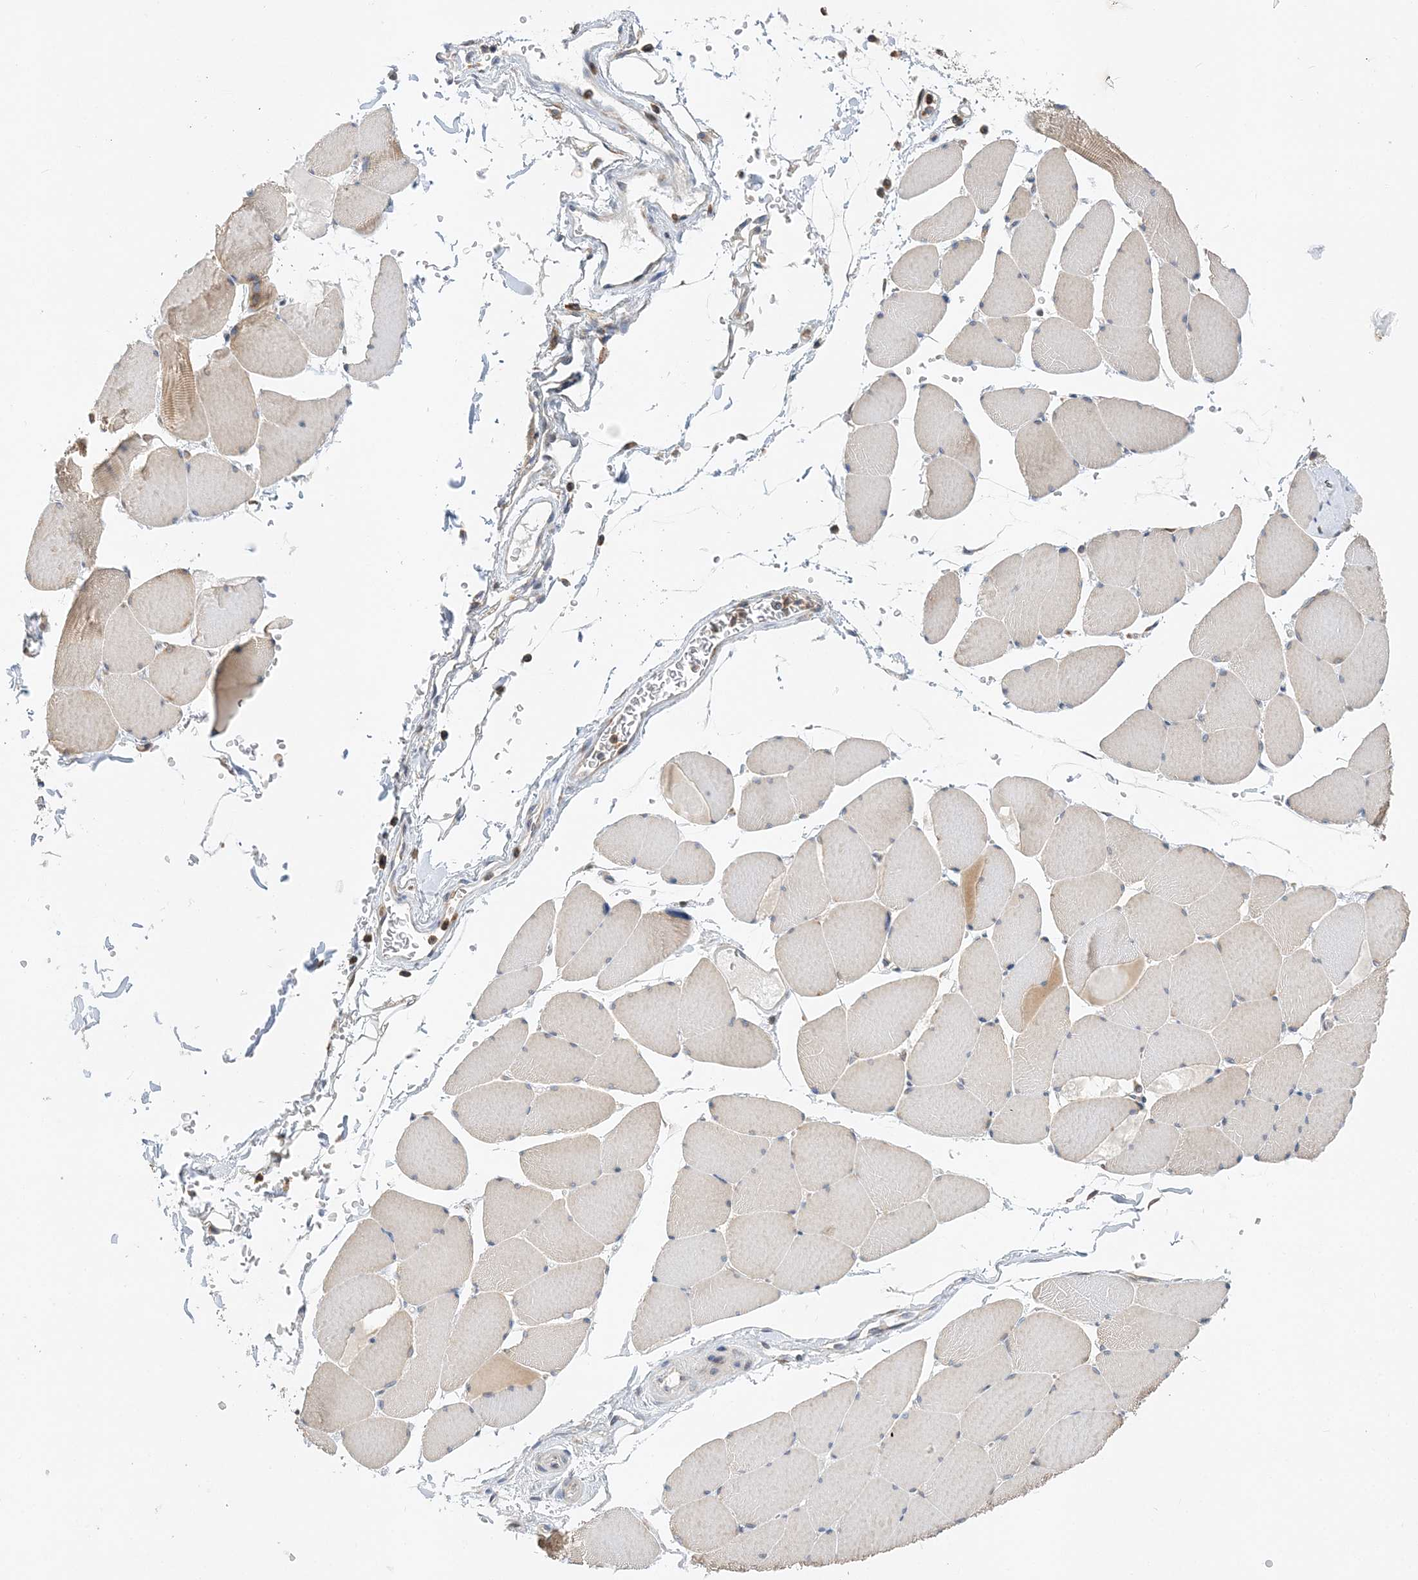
{"staining": {"intensity": "weak", "quantity": "<25%", "location": "cytoplasmic/membranous"}, "tissue": "skeletal muscle", "cell_type": "Myocytes", "image_type": "normal", "snomed": [{"axis": "morphology", "description": "Normal tissue, NOS"}, {"axis": "topography", "description": "Skeletal muscle"}, {"axis": "topography", "description": "Head-Neck"}], "caption": "Immunohistochemistry (IHC) of unremarkable human skeletal muscle shows no positivity in myocytes. (DAB immunohistochemistry visualized using brightfield microscopy, high magnification).", "gene": "LARP4B", "patient": {"sex": "male", "age": 66}}